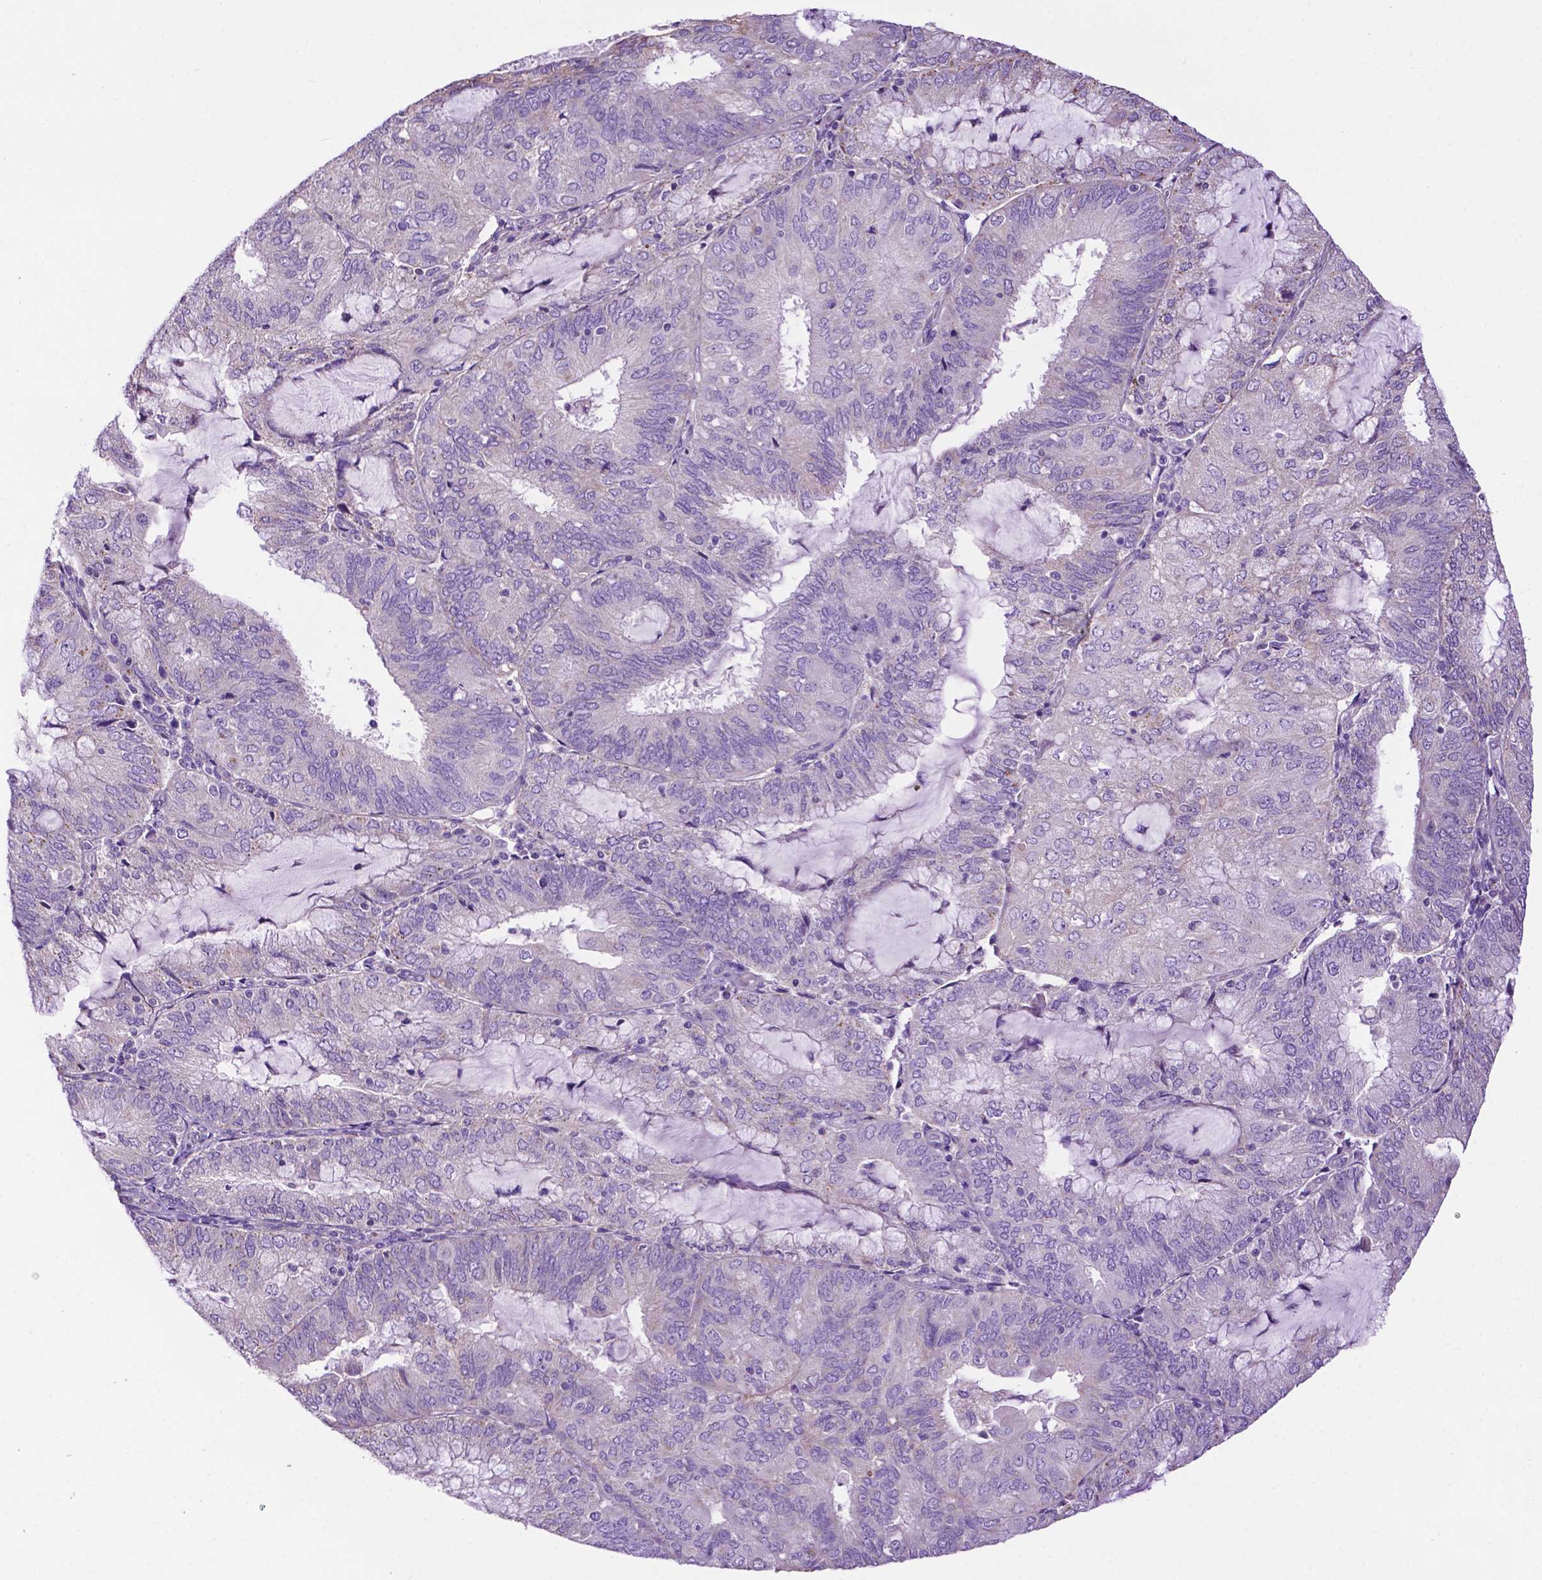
{"staining": {"intensity": "negative", "quantity": "none", "location": "none"}, "tissue": "endometrial cancer", "cell_type": "Tumor cells", "image_type": "cancer", "snomed": [{"axis": "morphology", "description": "Adenocarcinoma, NOS"}, {"axis": "topography", "description": "Endometrium"}], "caption": "This is an immunohistochemistry histopathology image of human adenocarcinoma (endometrial). There is no expression in tumor cells.", "gene": "PHYHIP", "patient": {"sex": "female", "age": 81}}